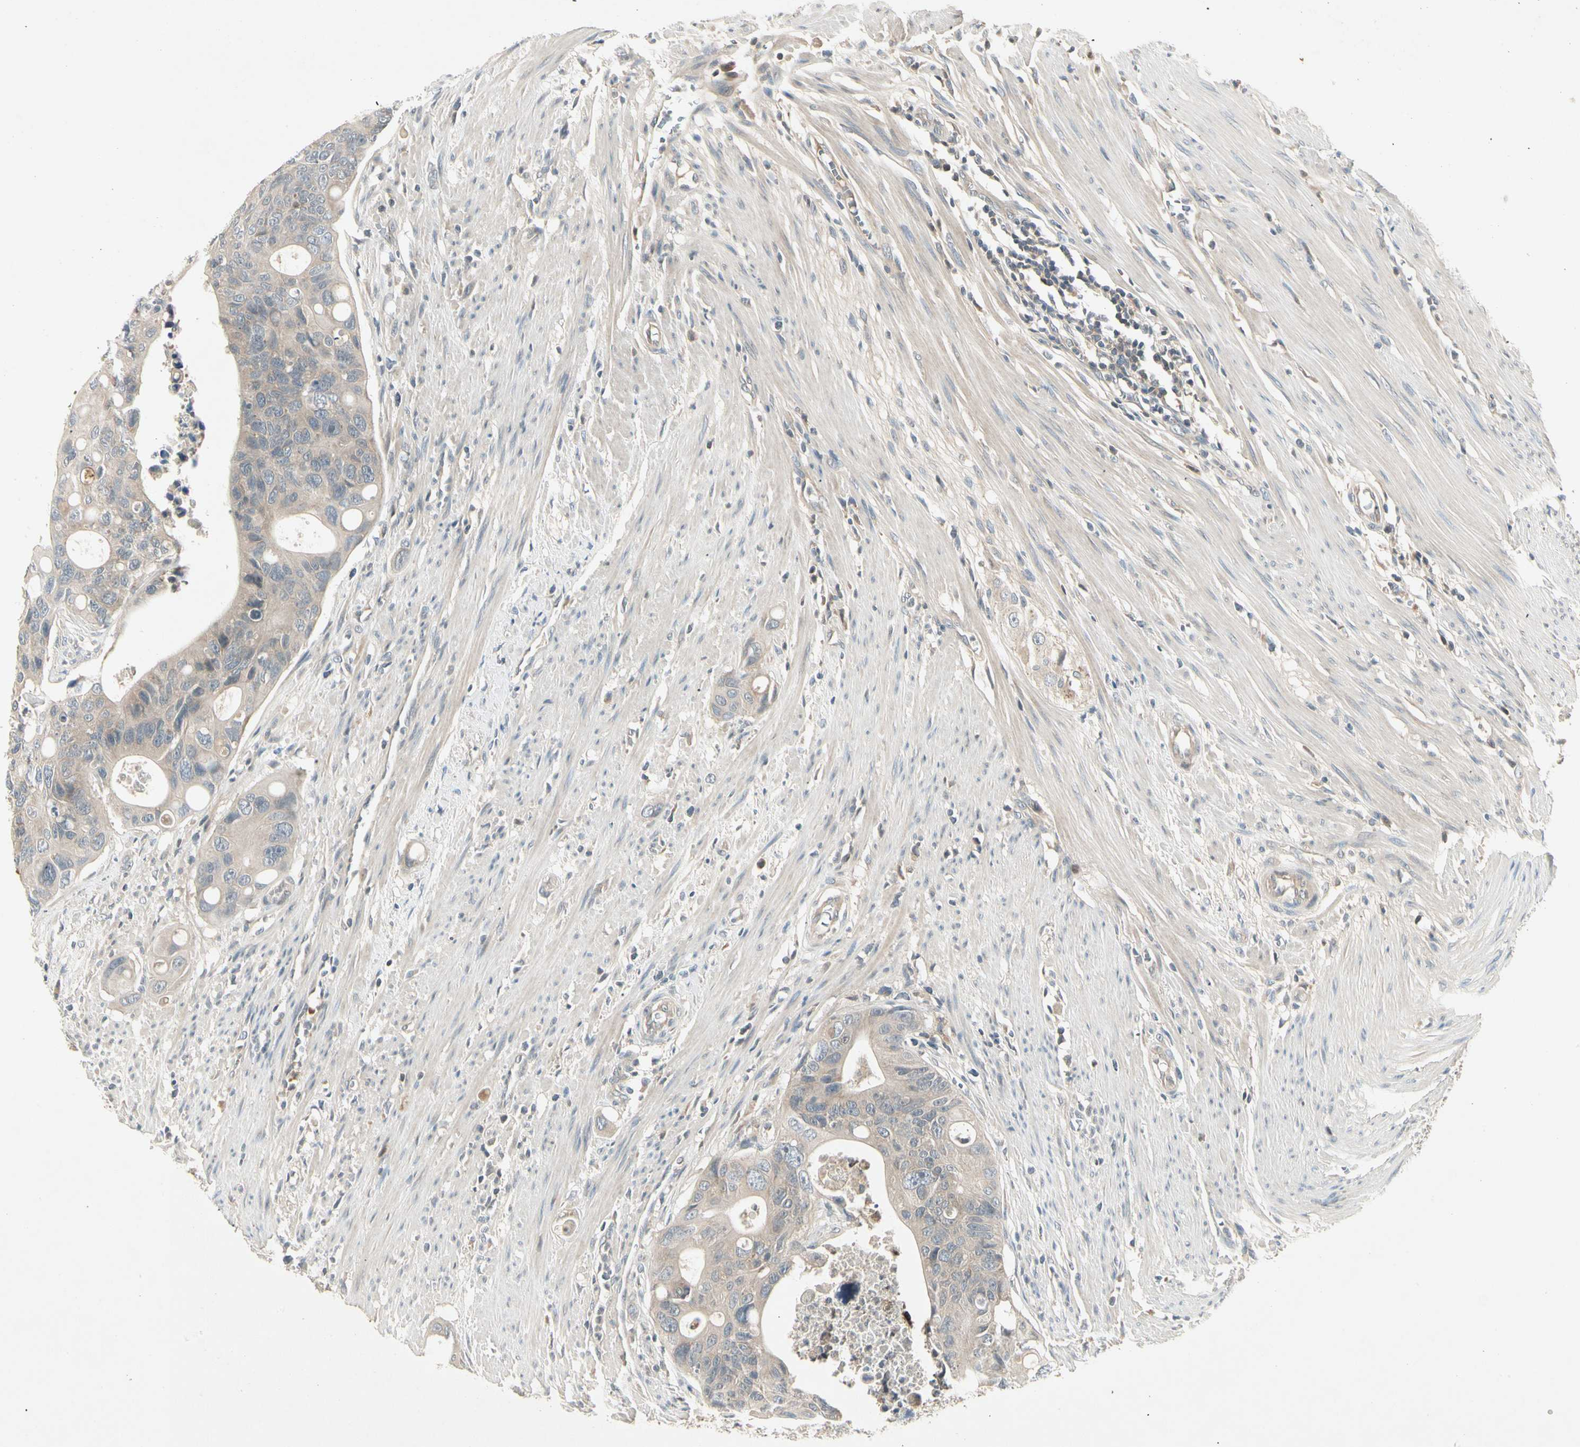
{"staining": {"intensity": "weak", "quantity": "25%-75%", "location": "cytoplasmic/membranous"}, "tissue": "colorectal cancer", "cell_type": "Tumor cells", "image_type": "cancer", "snomed": [{"axis": "morphology", "description": "Adenocarcinoma, NOS"}, {"axis": "topography", "description": "Colon"}], "caption": "A histopathology image of human colorectal cancer (adenocarcinoma) stained for a protein shows weak cytoplasmic/membranous brown staining in tumor cells.", "gene": "CCL4", "patient": {"sex": "female", "age": 57}}